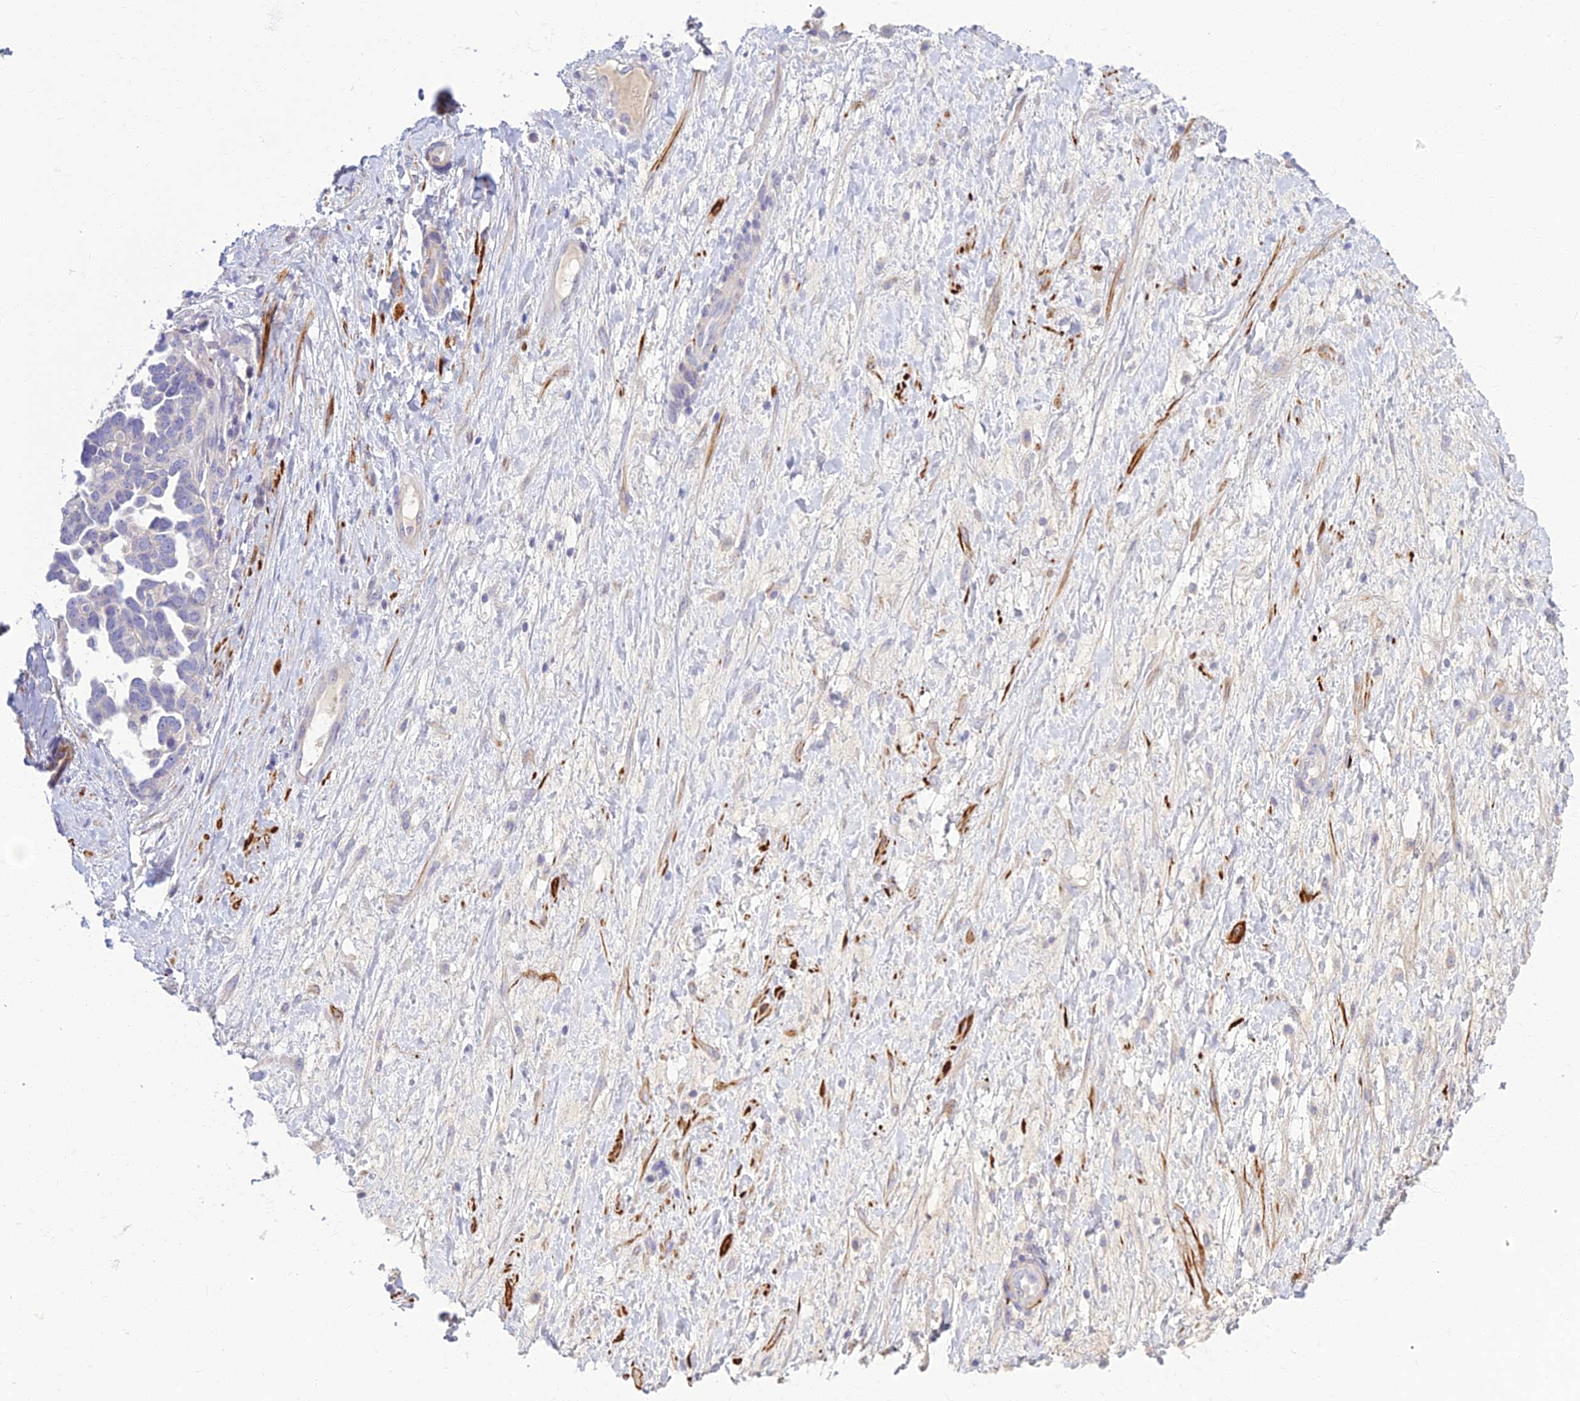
{"staining": {"intensity": "negative", "quantity": "none", "location": "none"}, "tissue": "ovarian cancer", "cell_type": "Tumor cells", "image_type": "cancer", "snomed": [{"axis": "morphology", "description": "Cystadenocarcinoma, serous, NOS"}, {"axis": "topography", "description": "Ovary"}], "caption": "IHC micrograph of ovarian serous cystadenocarcinoma stained for a protein (brown), which exhibits no expression in tumor cells.", "gene": "CLIP4", "patient": {"sex": "female", "age": 54}}